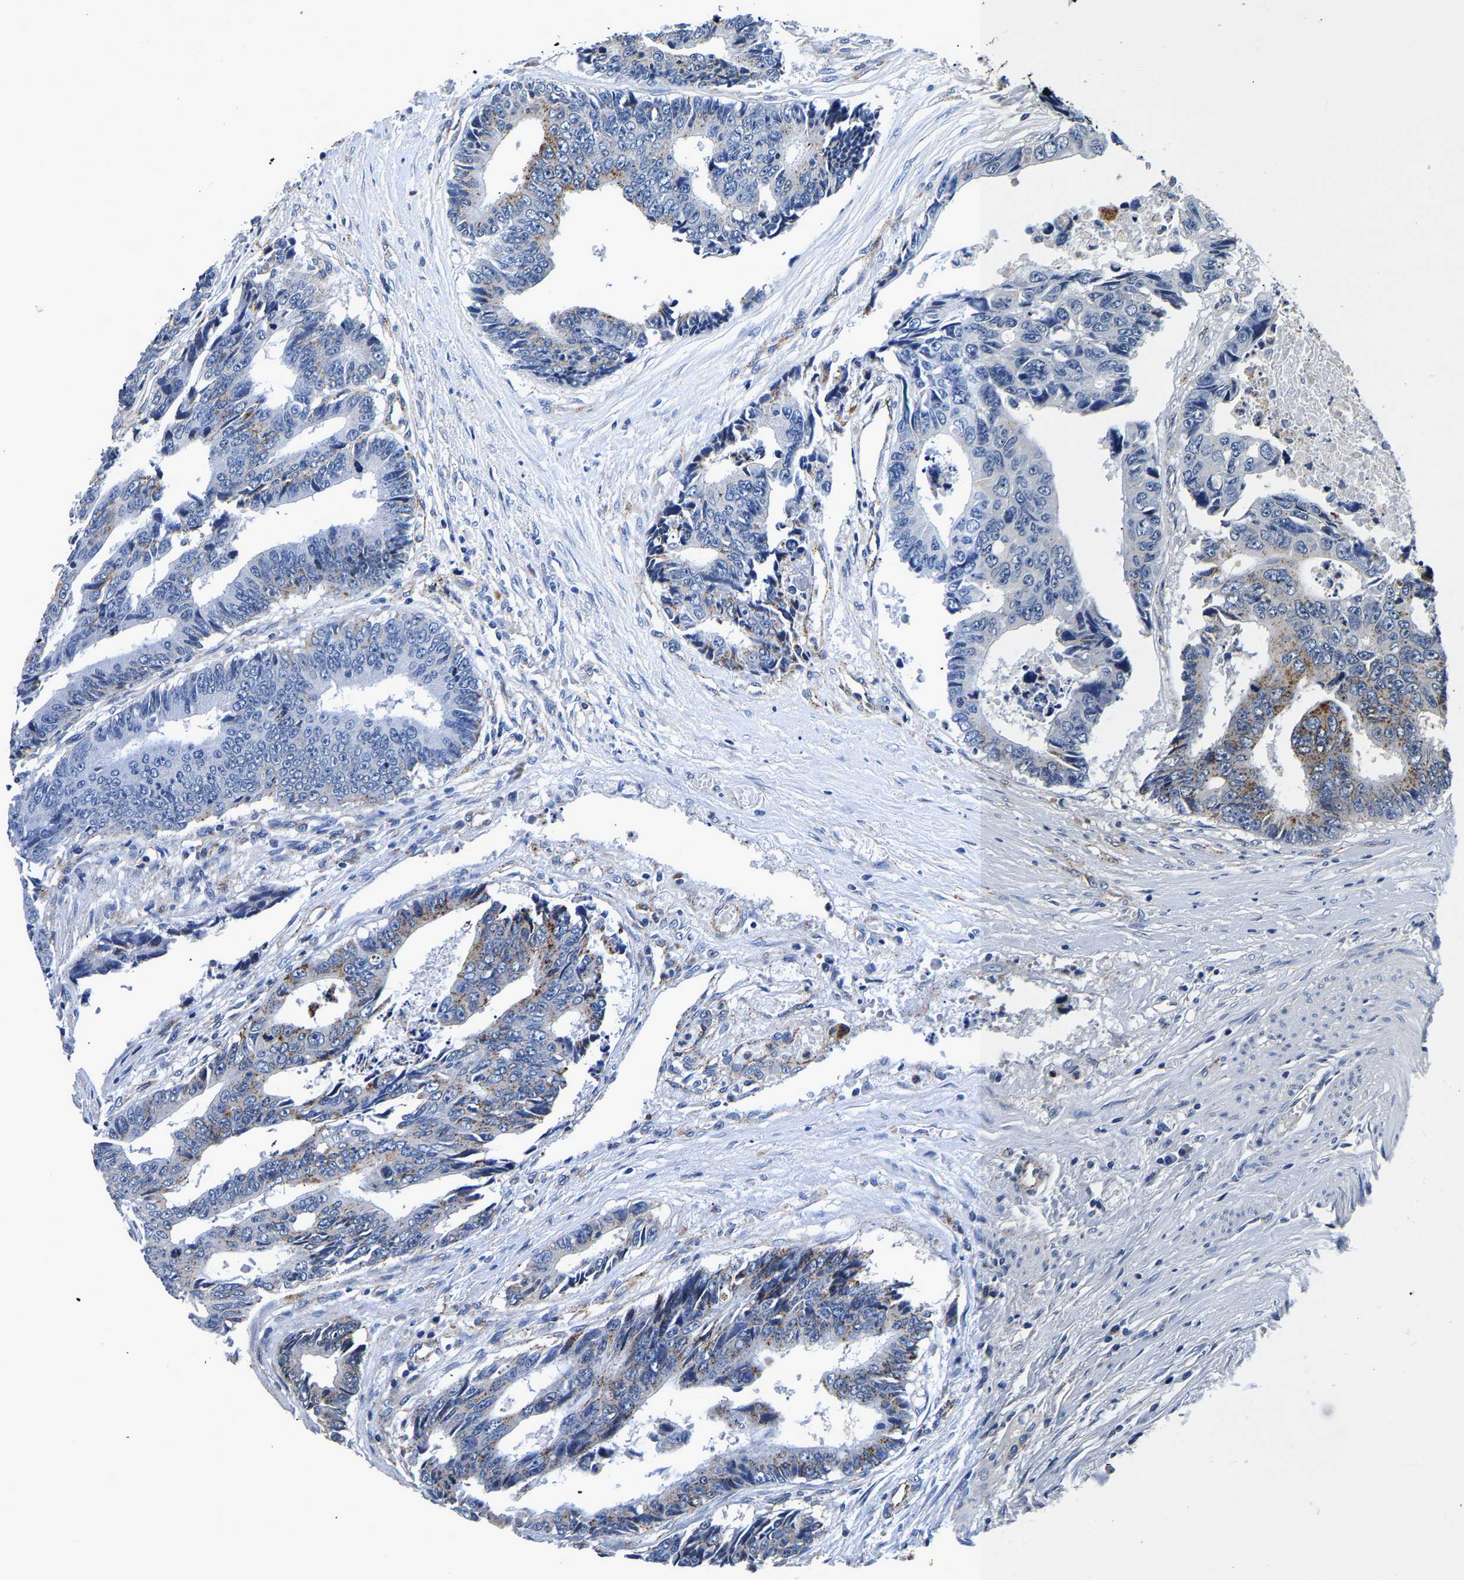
{"staining": {"intensity": "negative", "quantity": "none", "location": "none"}, "tissue": "colorectal cancer", "cell_type": "Tumor cells", "image_type": "cancer", "snomed": [{"axis": "morphology", "description": "Adenocarcinoma, NOS"}, {"axis": "topography", "description": "Rectum"}], "caption": "Immunohistochemistry photomicrograph of colorectal cancer (adenocarcinoma) stained for a protein (brown), which reveals no staining in tumor cells. The staining was performed using DAB to visualize the protein expression in brown, while the nuclei were stained in blue with hematoxylin (Magnification: 20x).", "gene": "GRN", "patient": {"sex": "male", "age": 84}}